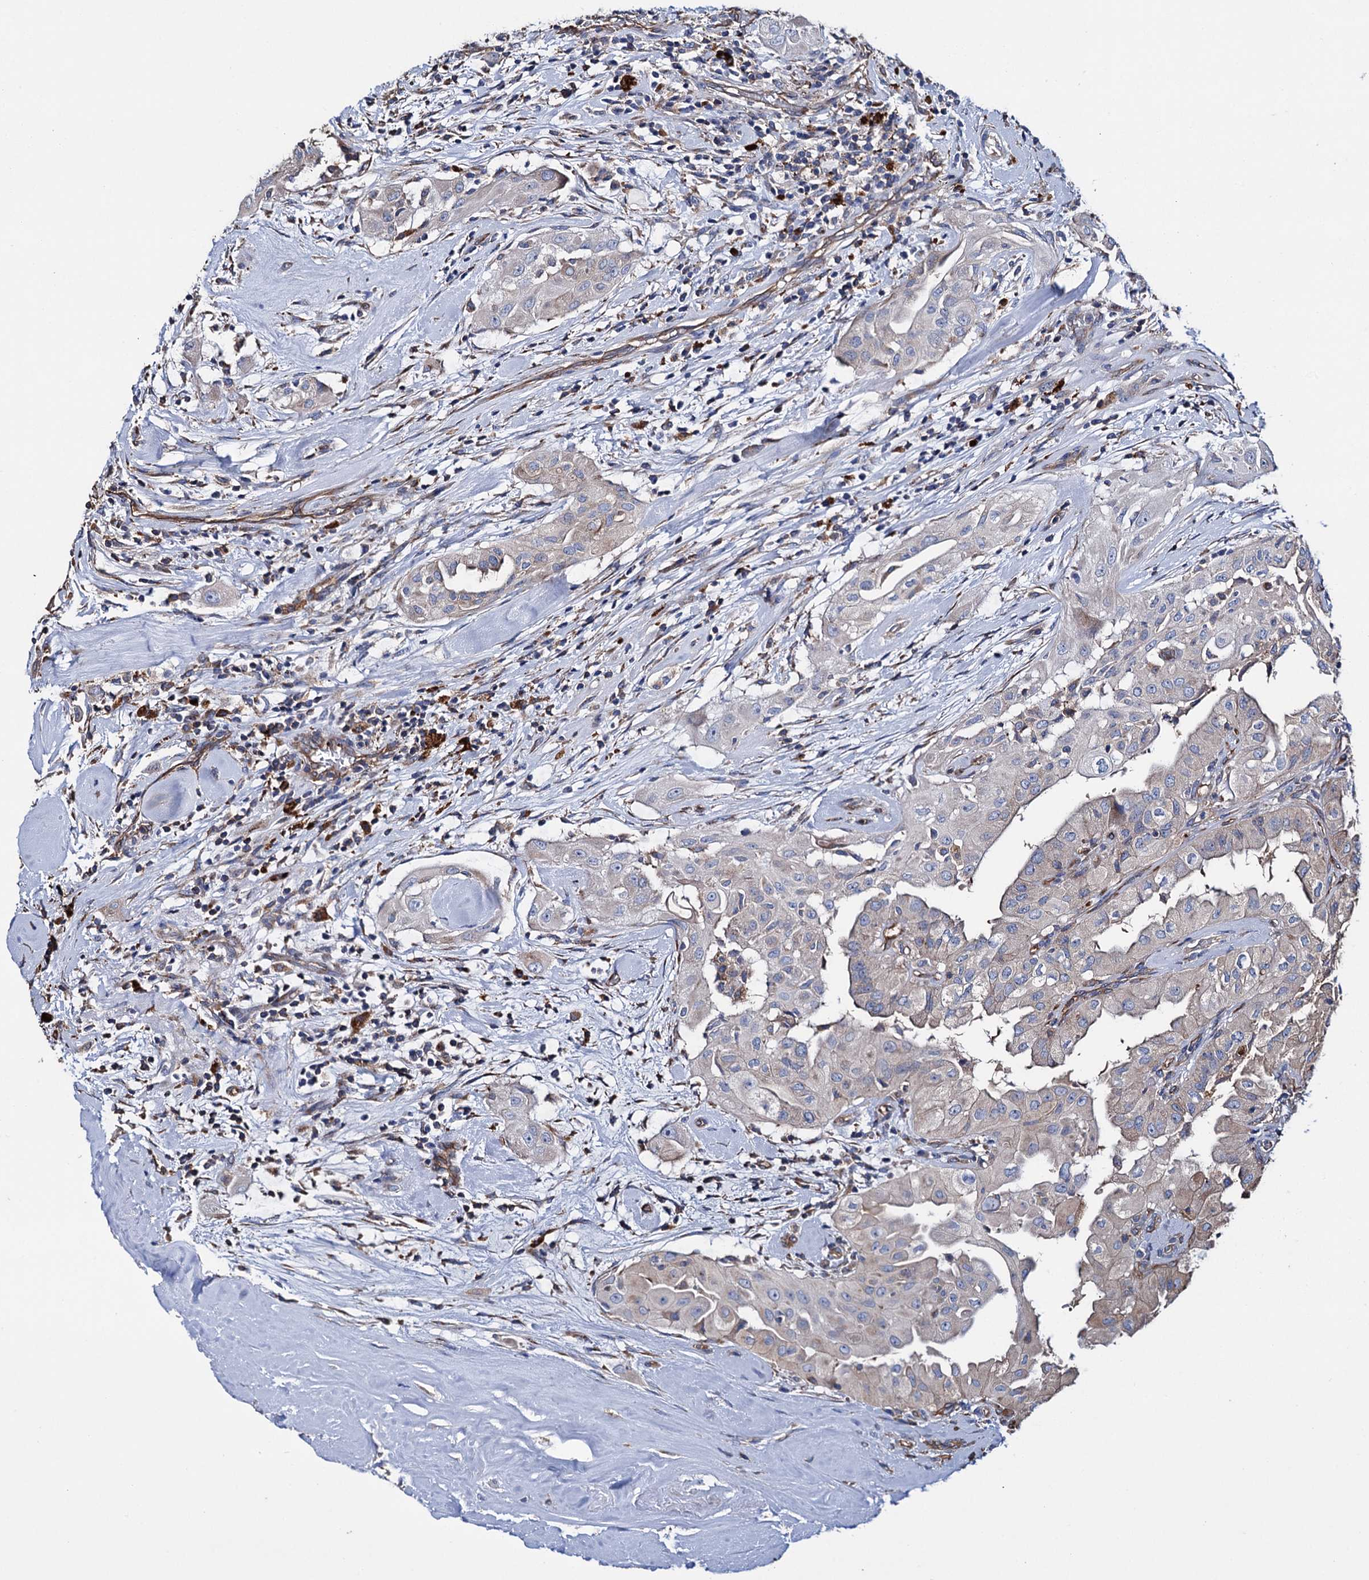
{"staining": {"intensity": "negative", "quantity": "none", "location": "none"}, "tissue": "thyroid cancer", "cell_type": "Tumor cells", "image_type": "cancer", "snomed": [{"axis": "morphology", "description": "Papillary adenocarcinoma, NOS"}, {"axis": "topography", "description": "Thyroid gland"}], "caption": "IHC of thyroid papillary adenocarcinoma exhibits no expression in tumor cells.", "gene": "SCPEP1", "patient": {"sex": "female", "age": 59}}